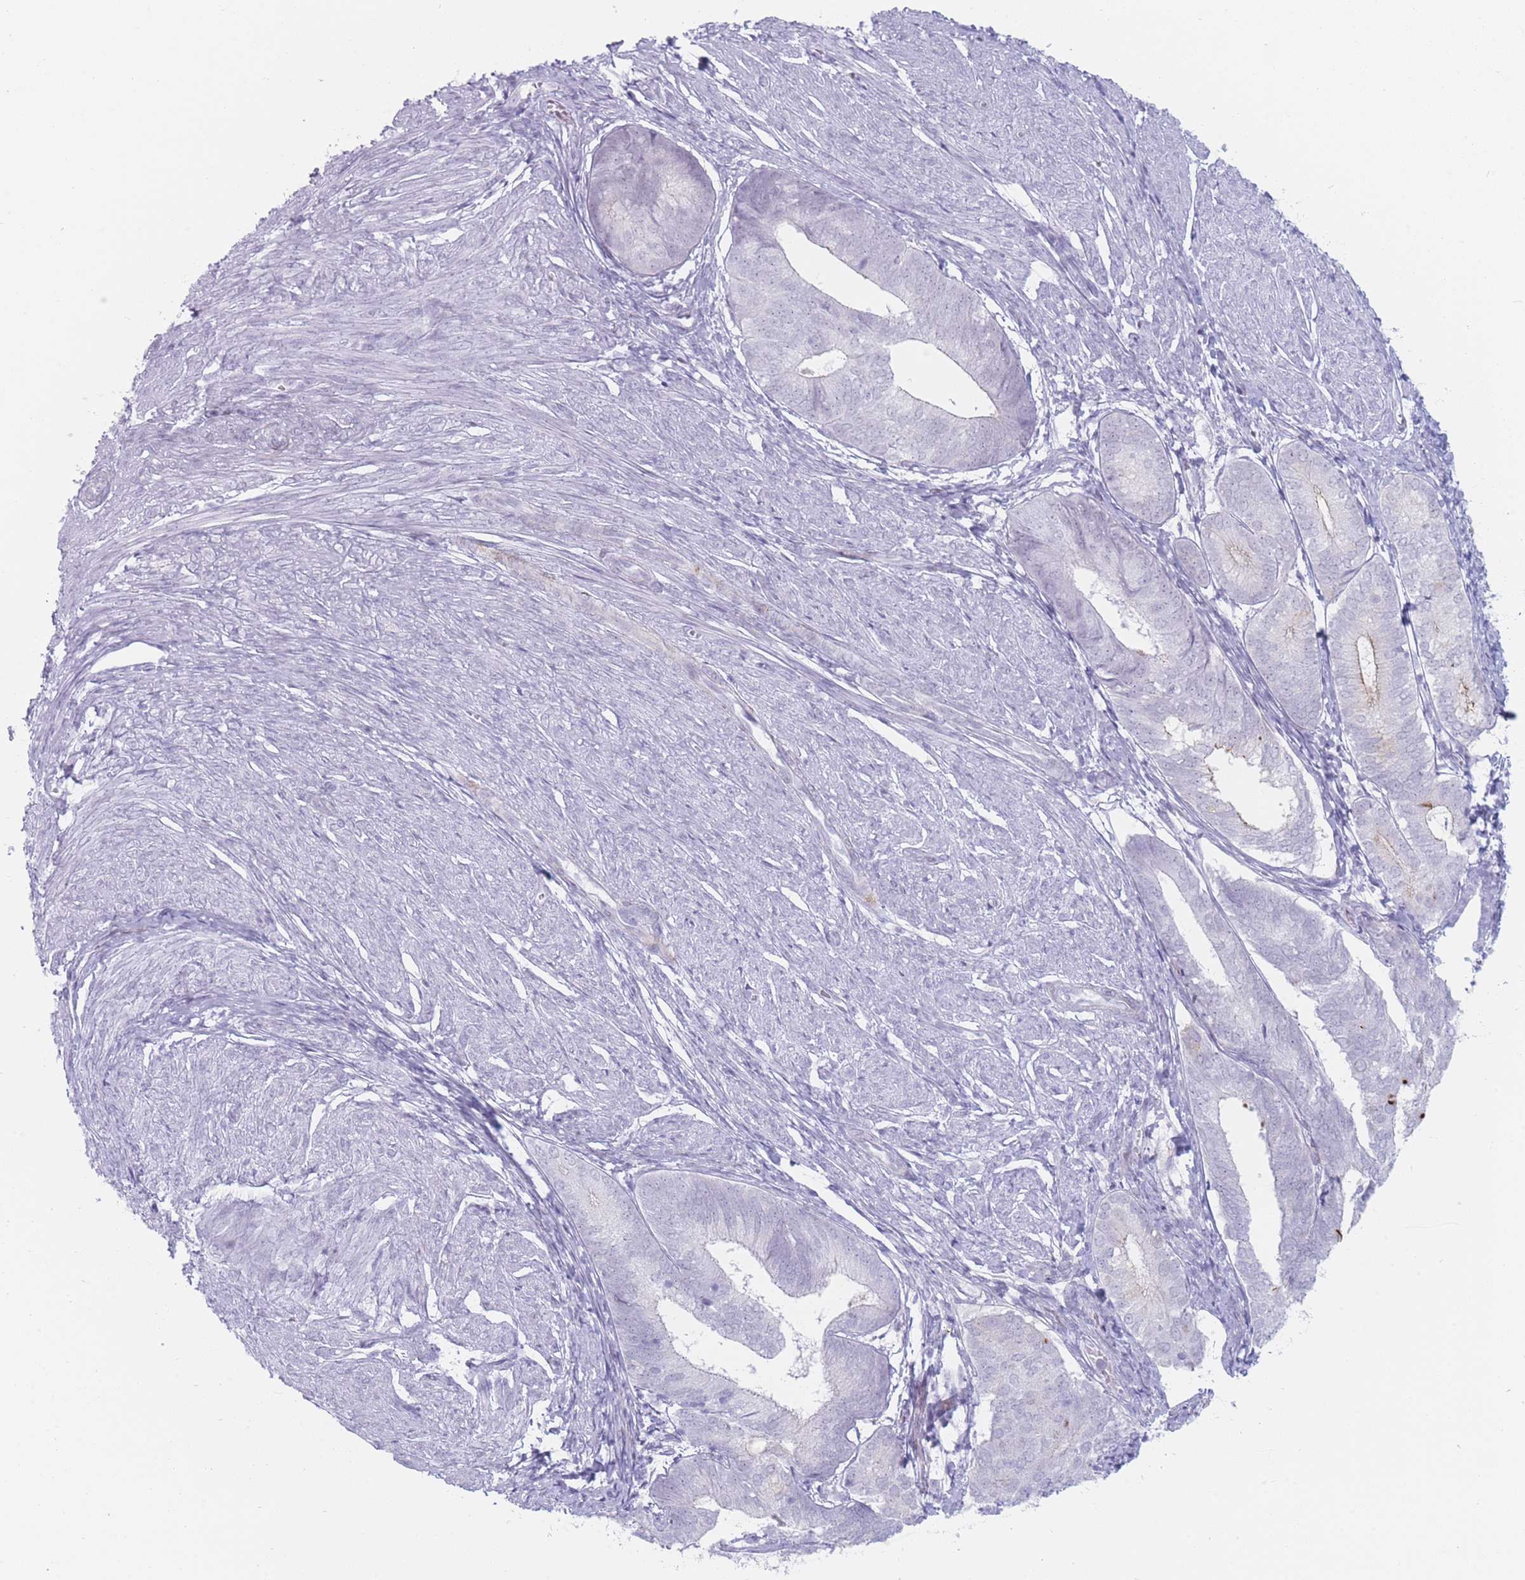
{"staining": {"intensity": "negative", "quantity": "none", "location": "none"}, "tissue": "endometrial cancer", "cell_type": "Tumor cells", "image_type": "cancer", "snomed": [{"axis": "morphology", "description": "Adenocarcinoma, NOS"}, {"axis": "topography", "description": "Endometrium"}], "caption": "IHC photomicrograph of neoplastic tissue: endometrial cancer (adenocarcinoma) stained with DAB shows no significant protein staining in tumor cells. The staining is performed using DAB (3,3'-diaminobenzidine) brown chromogen with nuclei counter-stained in using hematoxylin.", "gene": "IFNA6", "patient": {"sex": "female", "age": 87}}